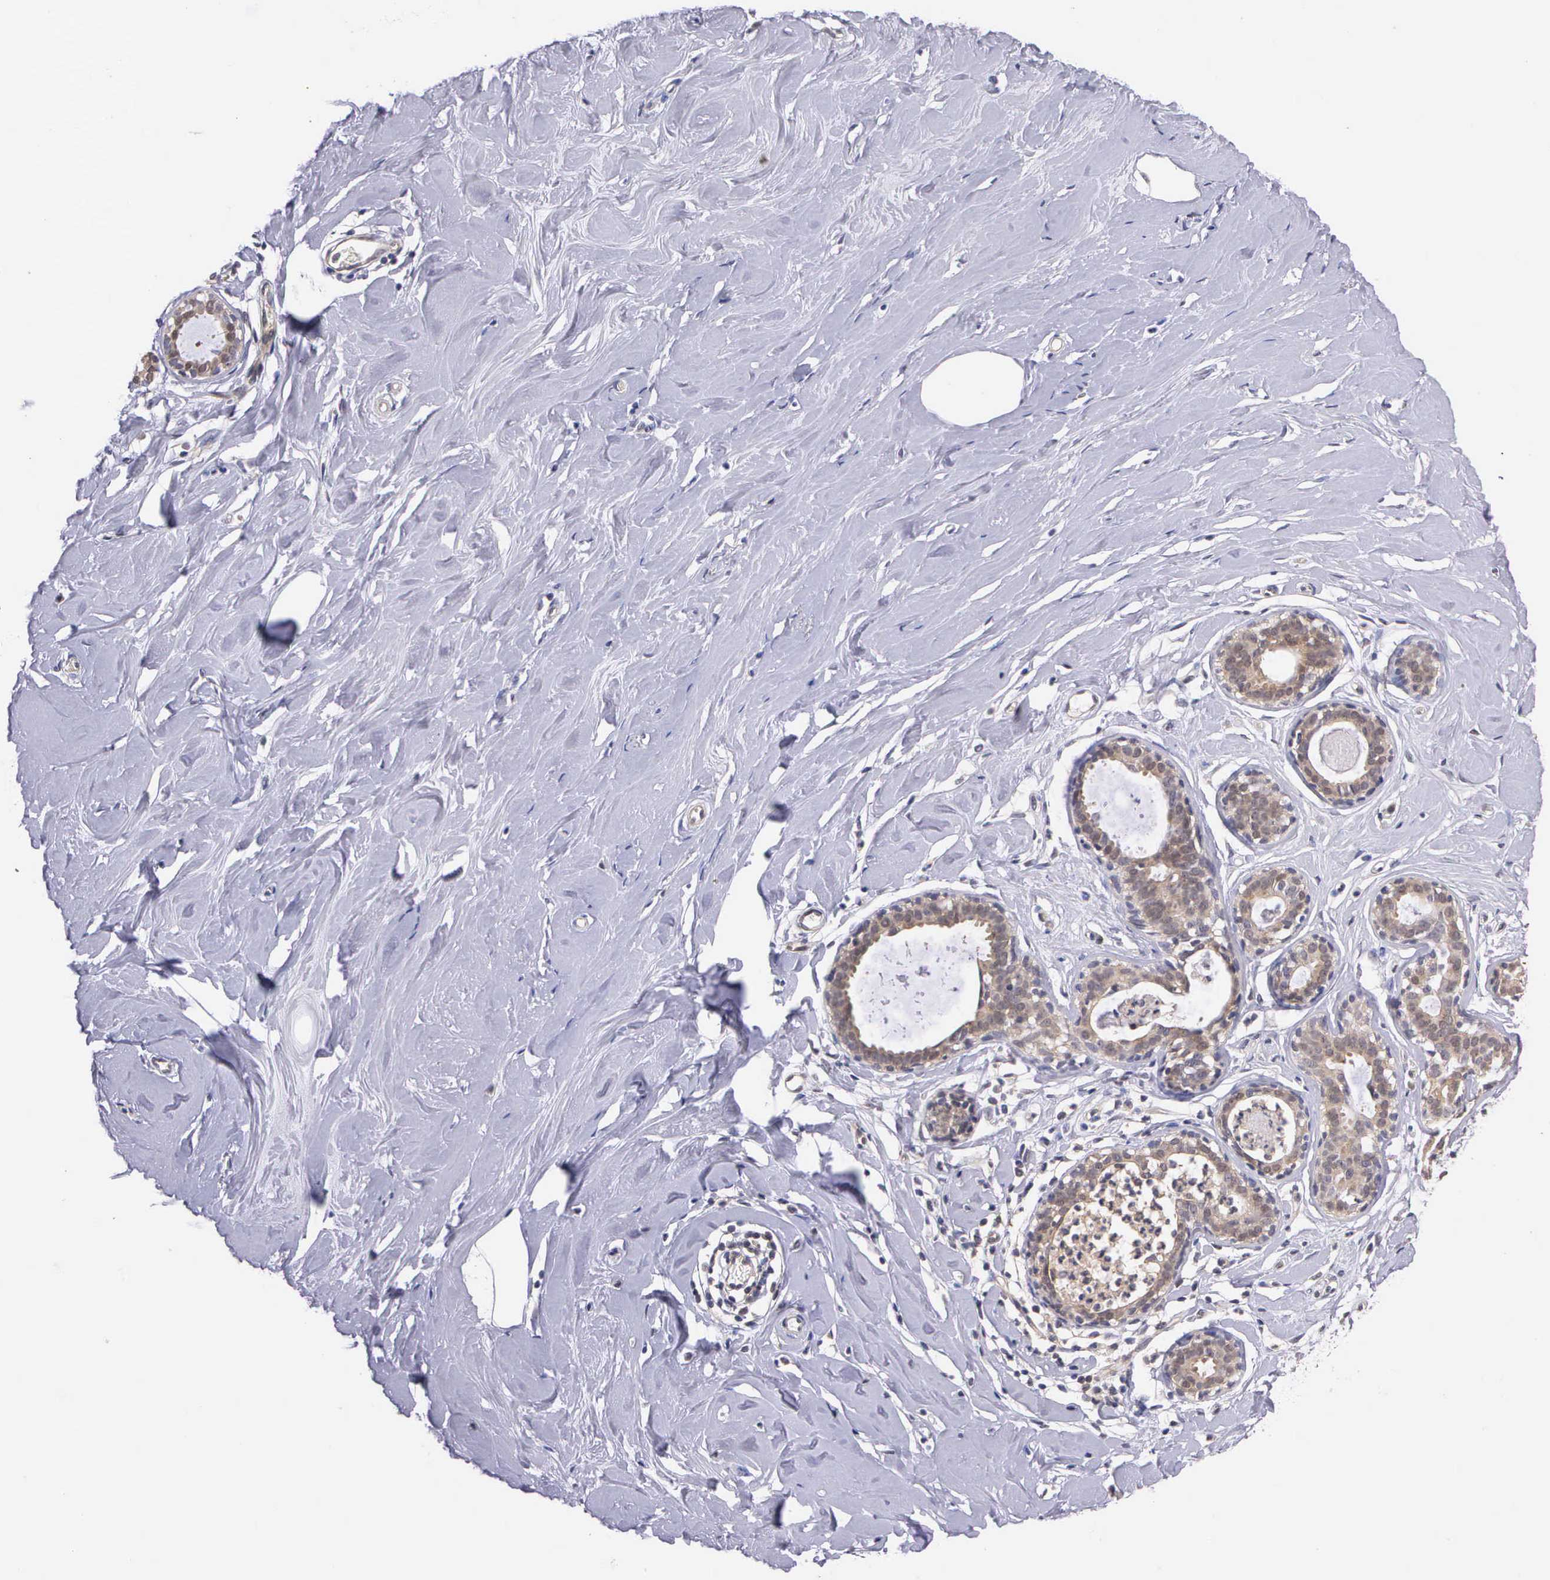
{"staining": {"intensity": "negative", "quantity": "none", "location": "none"}, "tissue": "breast", "cell_type": "Adipocytes", "image_type": "normal", "snomed": [{"axis": "morphology", "description": "Normal tissue, NOS"}, {"axis": "topography", "description": "Breast"}], "caption": "High power microscopy image of an IHC histopathology image of normal breast, revealing no significant expression in adipocytes.", "gene": "IGBP1P2", "patient": {"sex": "female", "age": 44}}